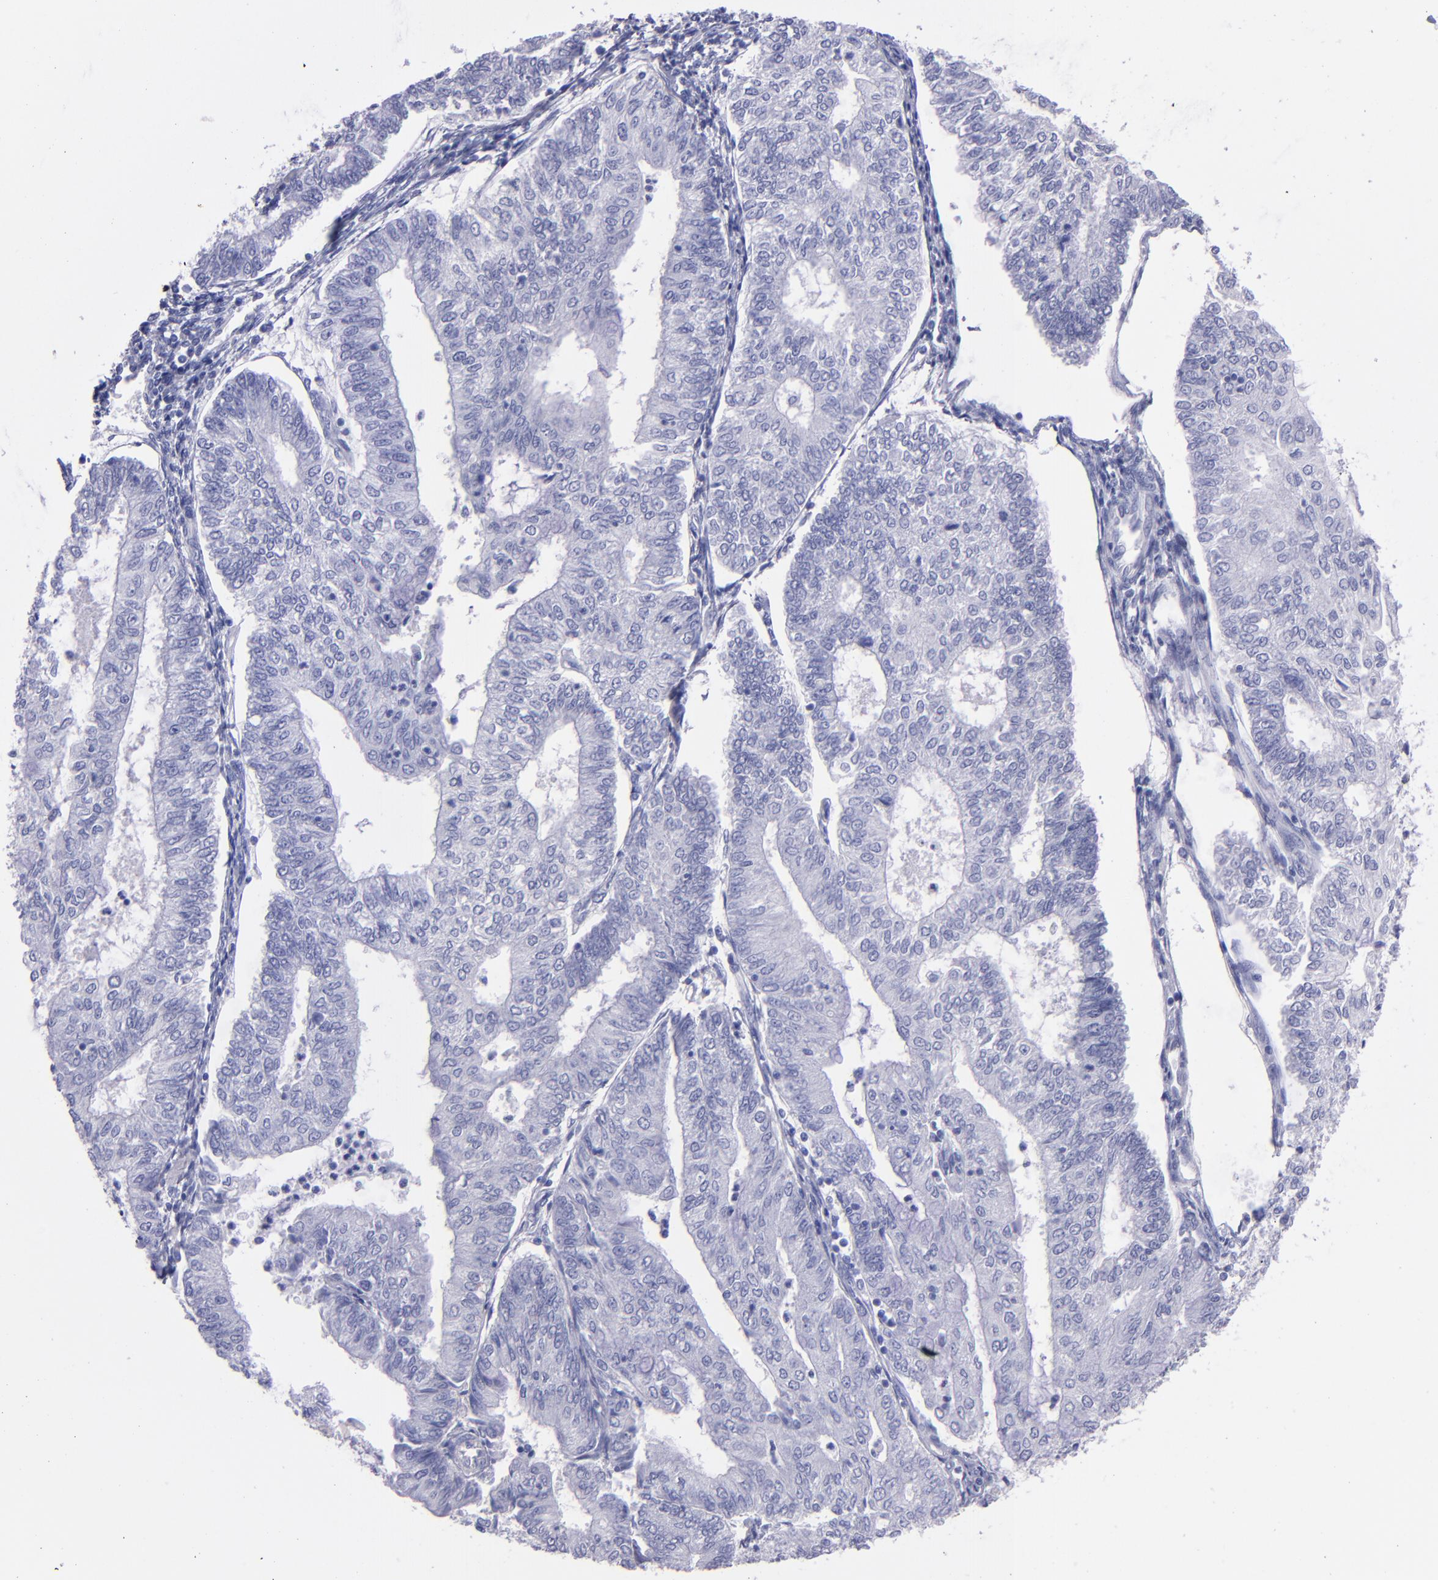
{"staining": {"intensity": "negative", "quantity": "none", "location": "none"}, "tissue": "endometrial cancer", "cell_type": "Tumor cells", "image_type": "cancer", "snomed": [{"axis": "morphology", "description": "Adenocarcinoma, NOS"}, {"axis": "topography", "description": "Endometrium"}], "caption": "Endometrial cancer stained for a protein using immunohistochemistry reveals no positivity tumor cells.", "gene": "TG", "patient": {"sex": "female", "age": 59}}